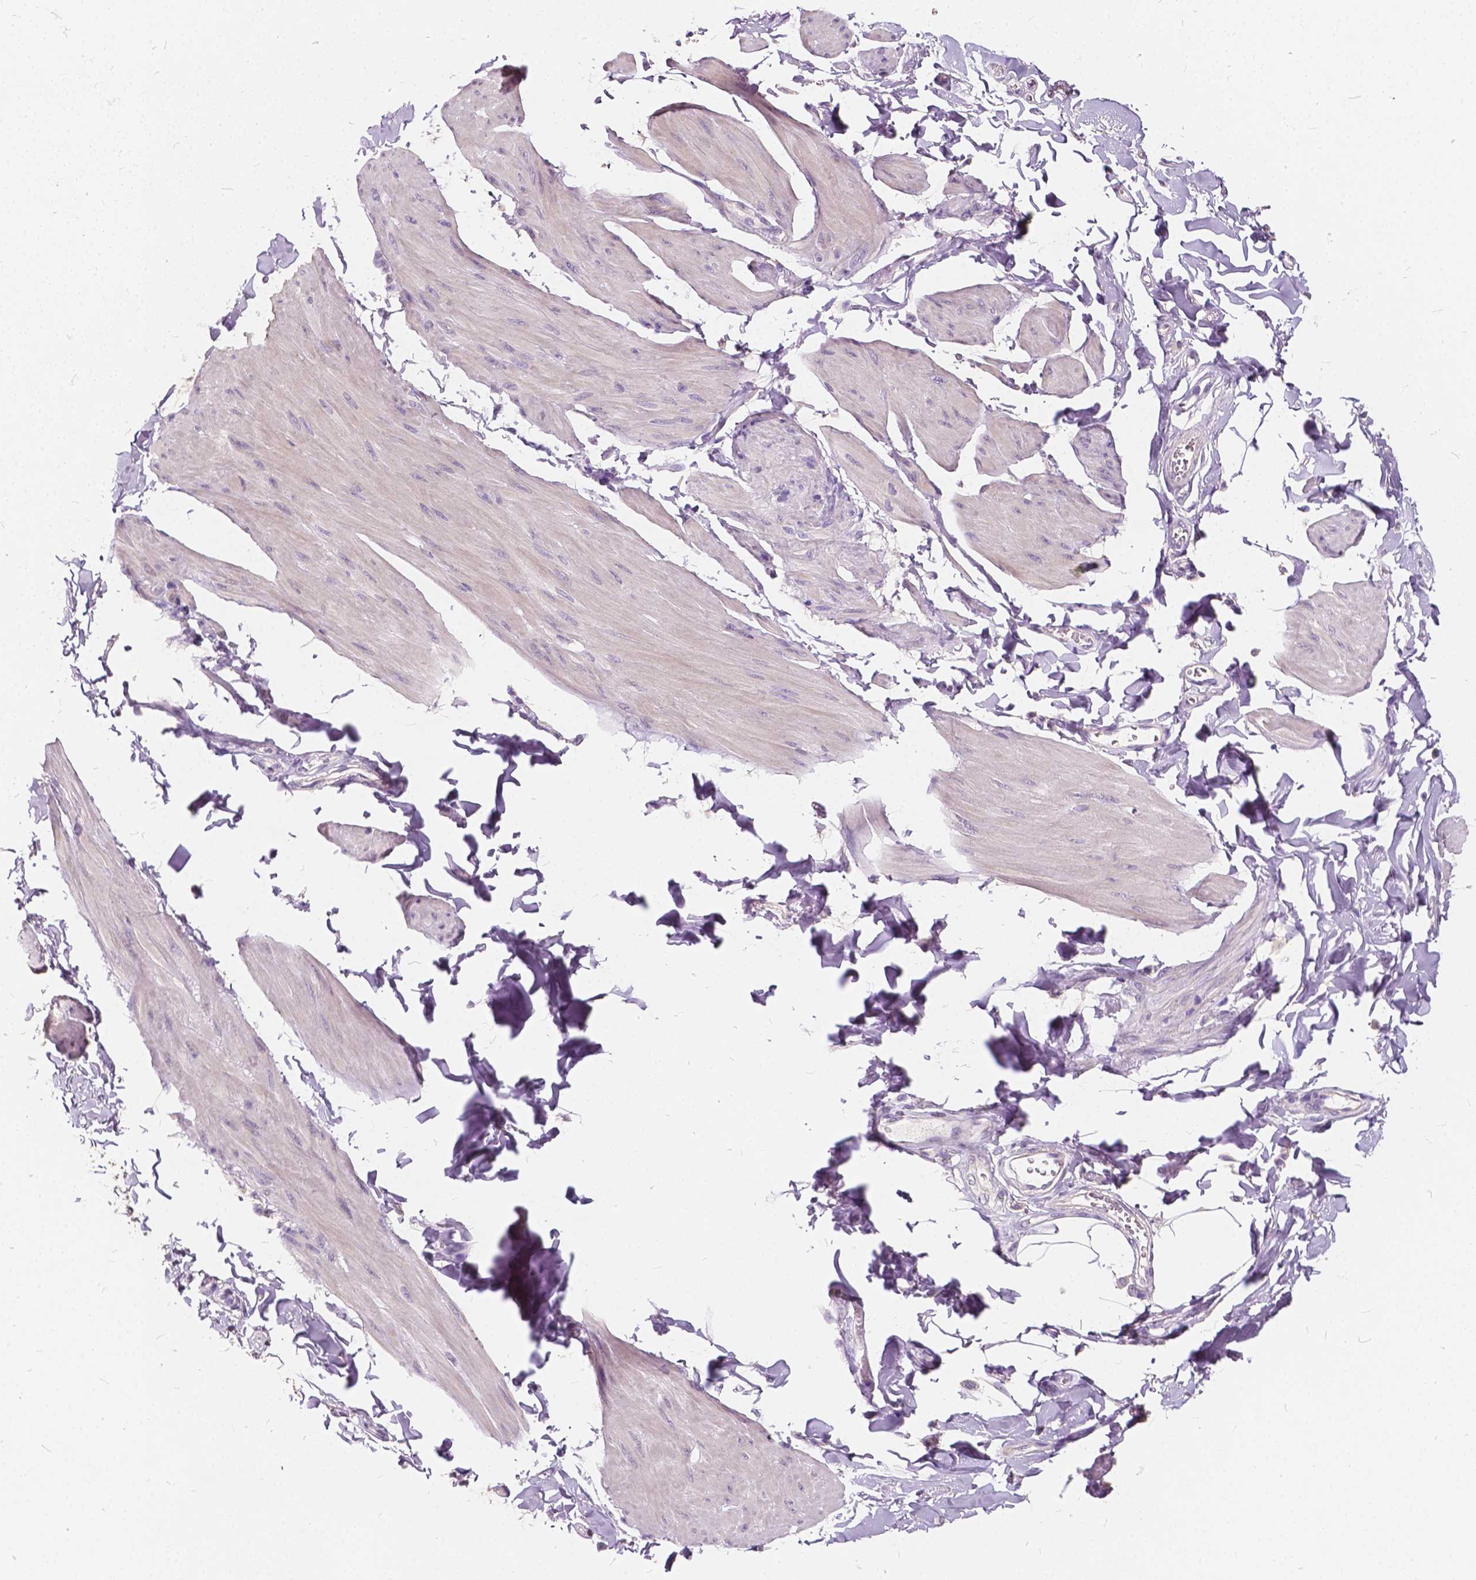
{"staining": {"intensity": "negative", "quantity": "none", "location": "none"}, "tissue": "smooth muscle", "cell_type": "Smooth muscle cells", "image_type": "normal", "snomed": [{"axis": "morphology", "description": "Normal tissue, NOS"}, {"axis": "topography", "description": "Adipose tissue"}, {"axis": "topography", "description": "Smooth muscle"}, {"axis": "topography", "description": "Peripheral nerve tissue"}], "caption": "Immunohistochemistry photomicrograph of unremarkable smooth muscle stained for a protein (brown), which displays no staining in smooth muscle cells.", "gene": "SLC7A8", "patient": {"sex": "male", "age": 83}}